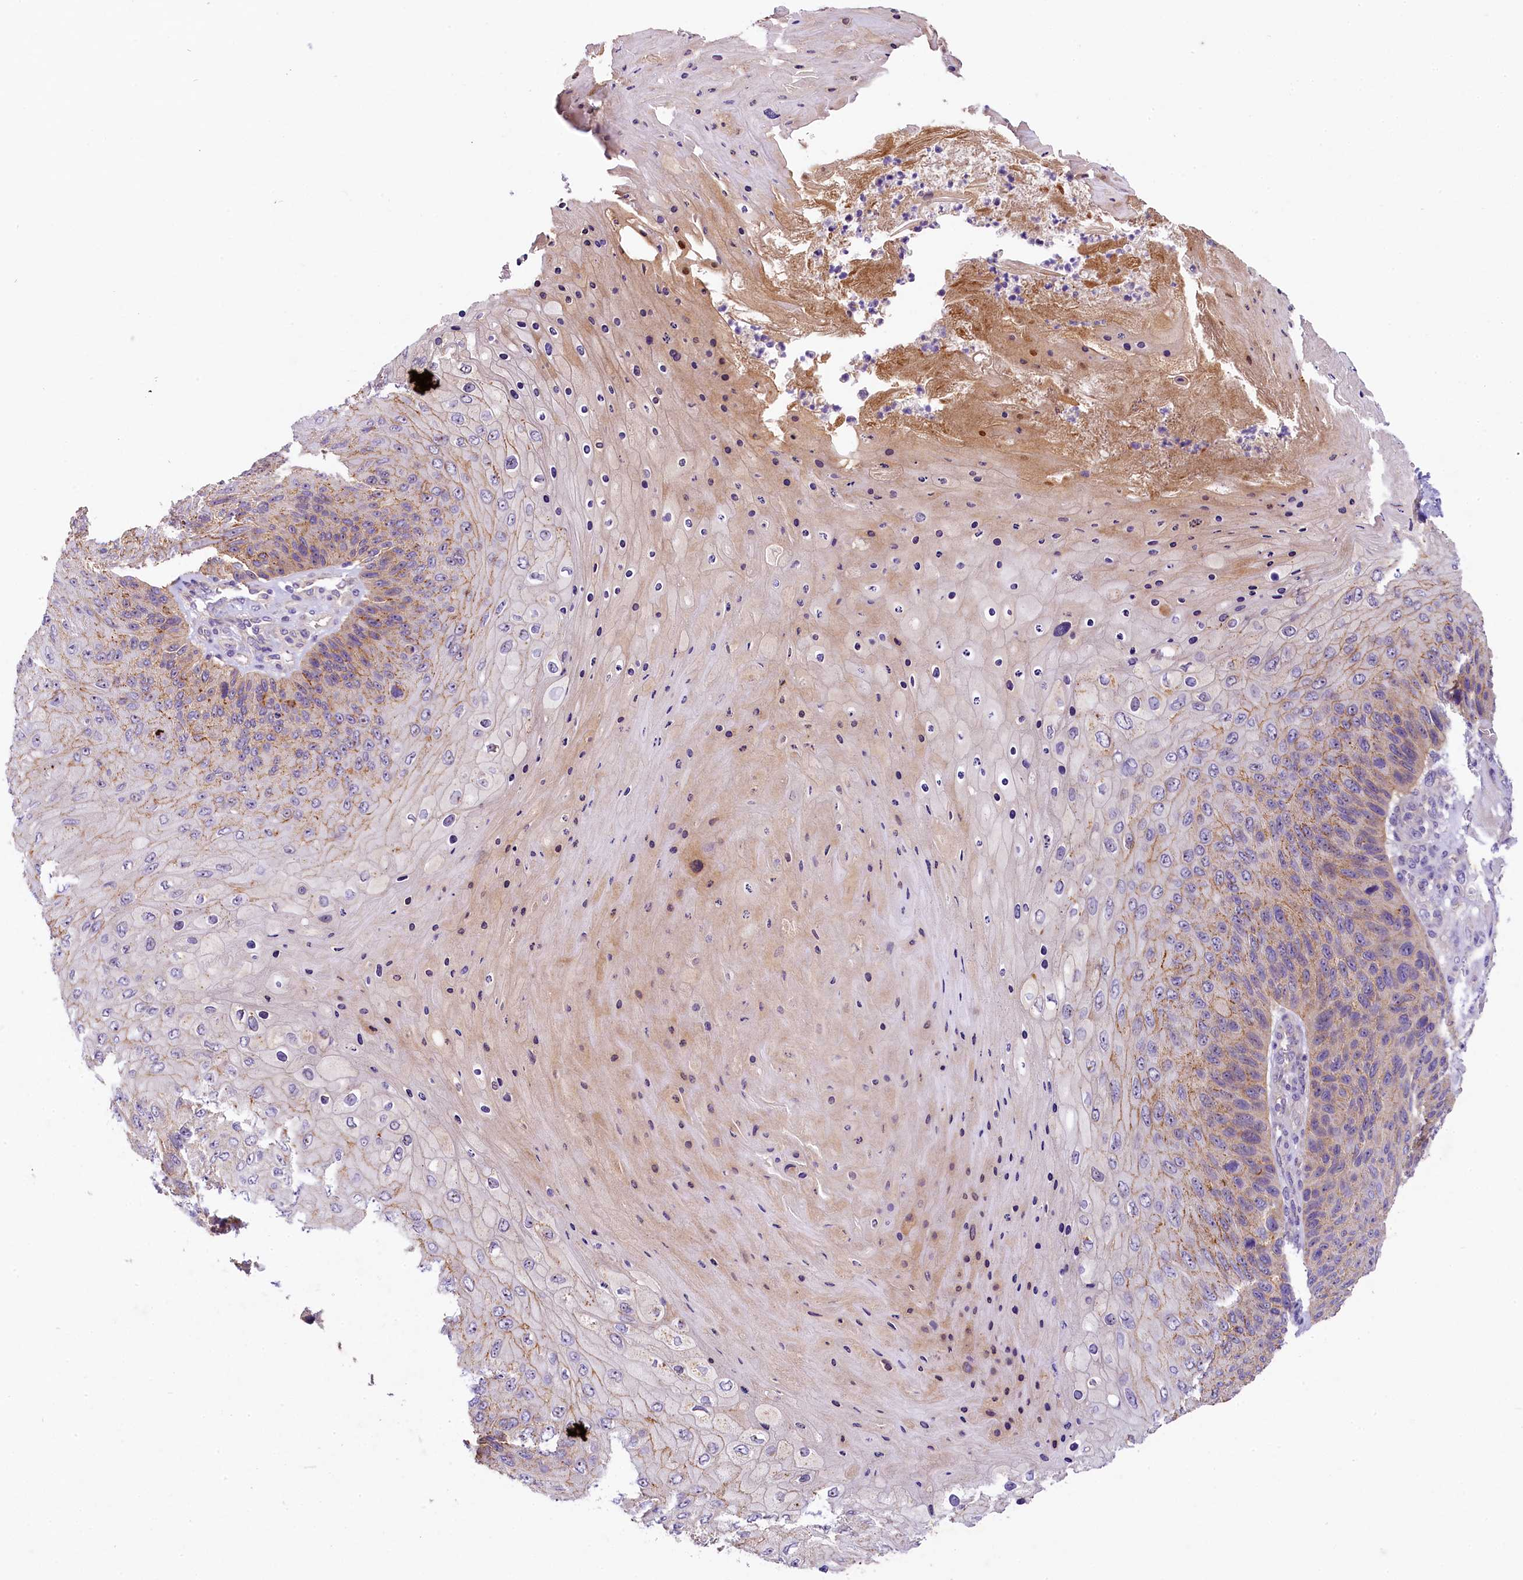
{"staining": {"intensity": "weak", "quantity": "25%-75%", "location": "cytoplasmic/membranous"}, "tissue": "skin cancer", "cell_type": "Tumor cells", "image_type": "cancer", "snomed": [{"axis": "morphology", "description": "Squamous cell carcinoma, NOS"}, {"axis": "topography", "description": "Skin"}], "caption": "Immunohistochemistry of human skin squamous cell carcinoma exhibits low levels of weak cytoplasmic/membranous staining in about 25%-75% of tumor cells.", "gene": "UBXN6", "patient": {"sex": "female", "age": 88}}